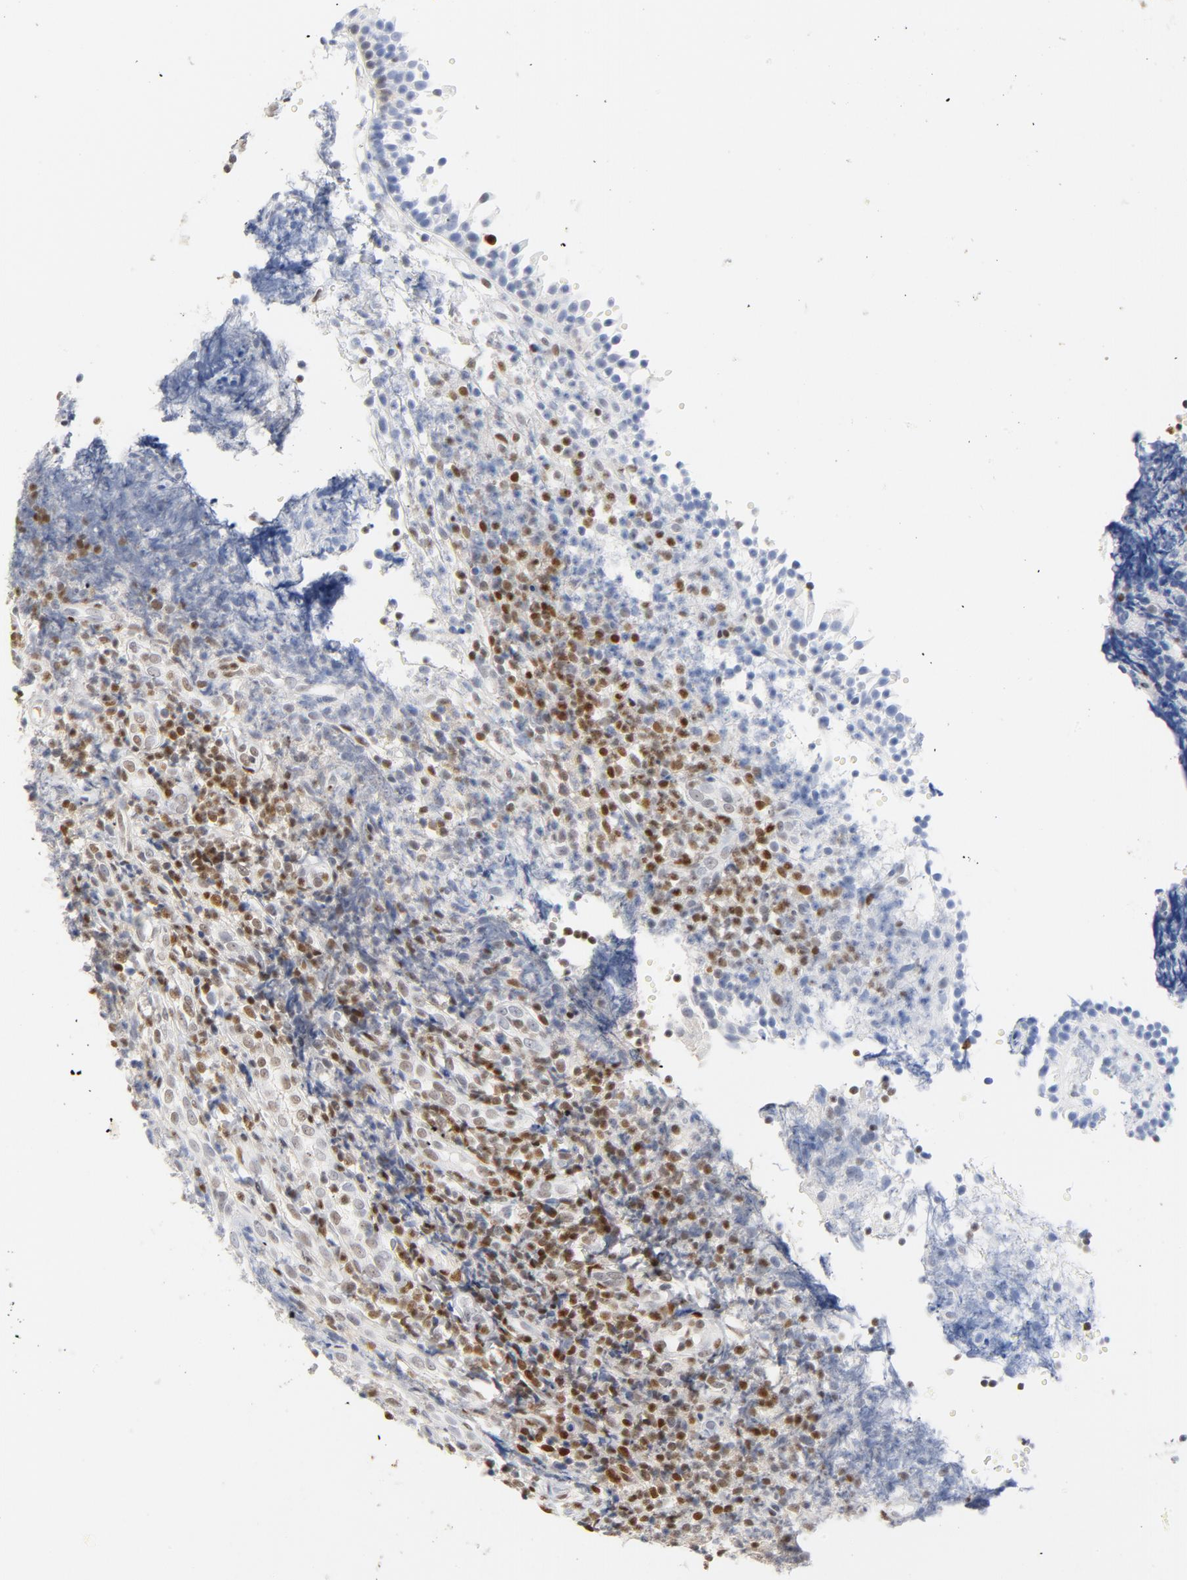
{"staining": {"intensity": "negative", "quantity": "none", "location": "none"}, "tissue": "tonsil", "cell_type": "Germinal center cells", "image_type": "normal", "snomed": [{"axis": "morphology", "description": "Normal tissue, NOS"}, {"axis": "topography", "description": "Tonsil"}], "caption": "There is no significant positivity in germinal center cells of tonsil. (Brightfield microscopy of DAB IHC at high magnification).", "gene": "CDKN1B", "patient": {"sex": "female", "age": 40}}